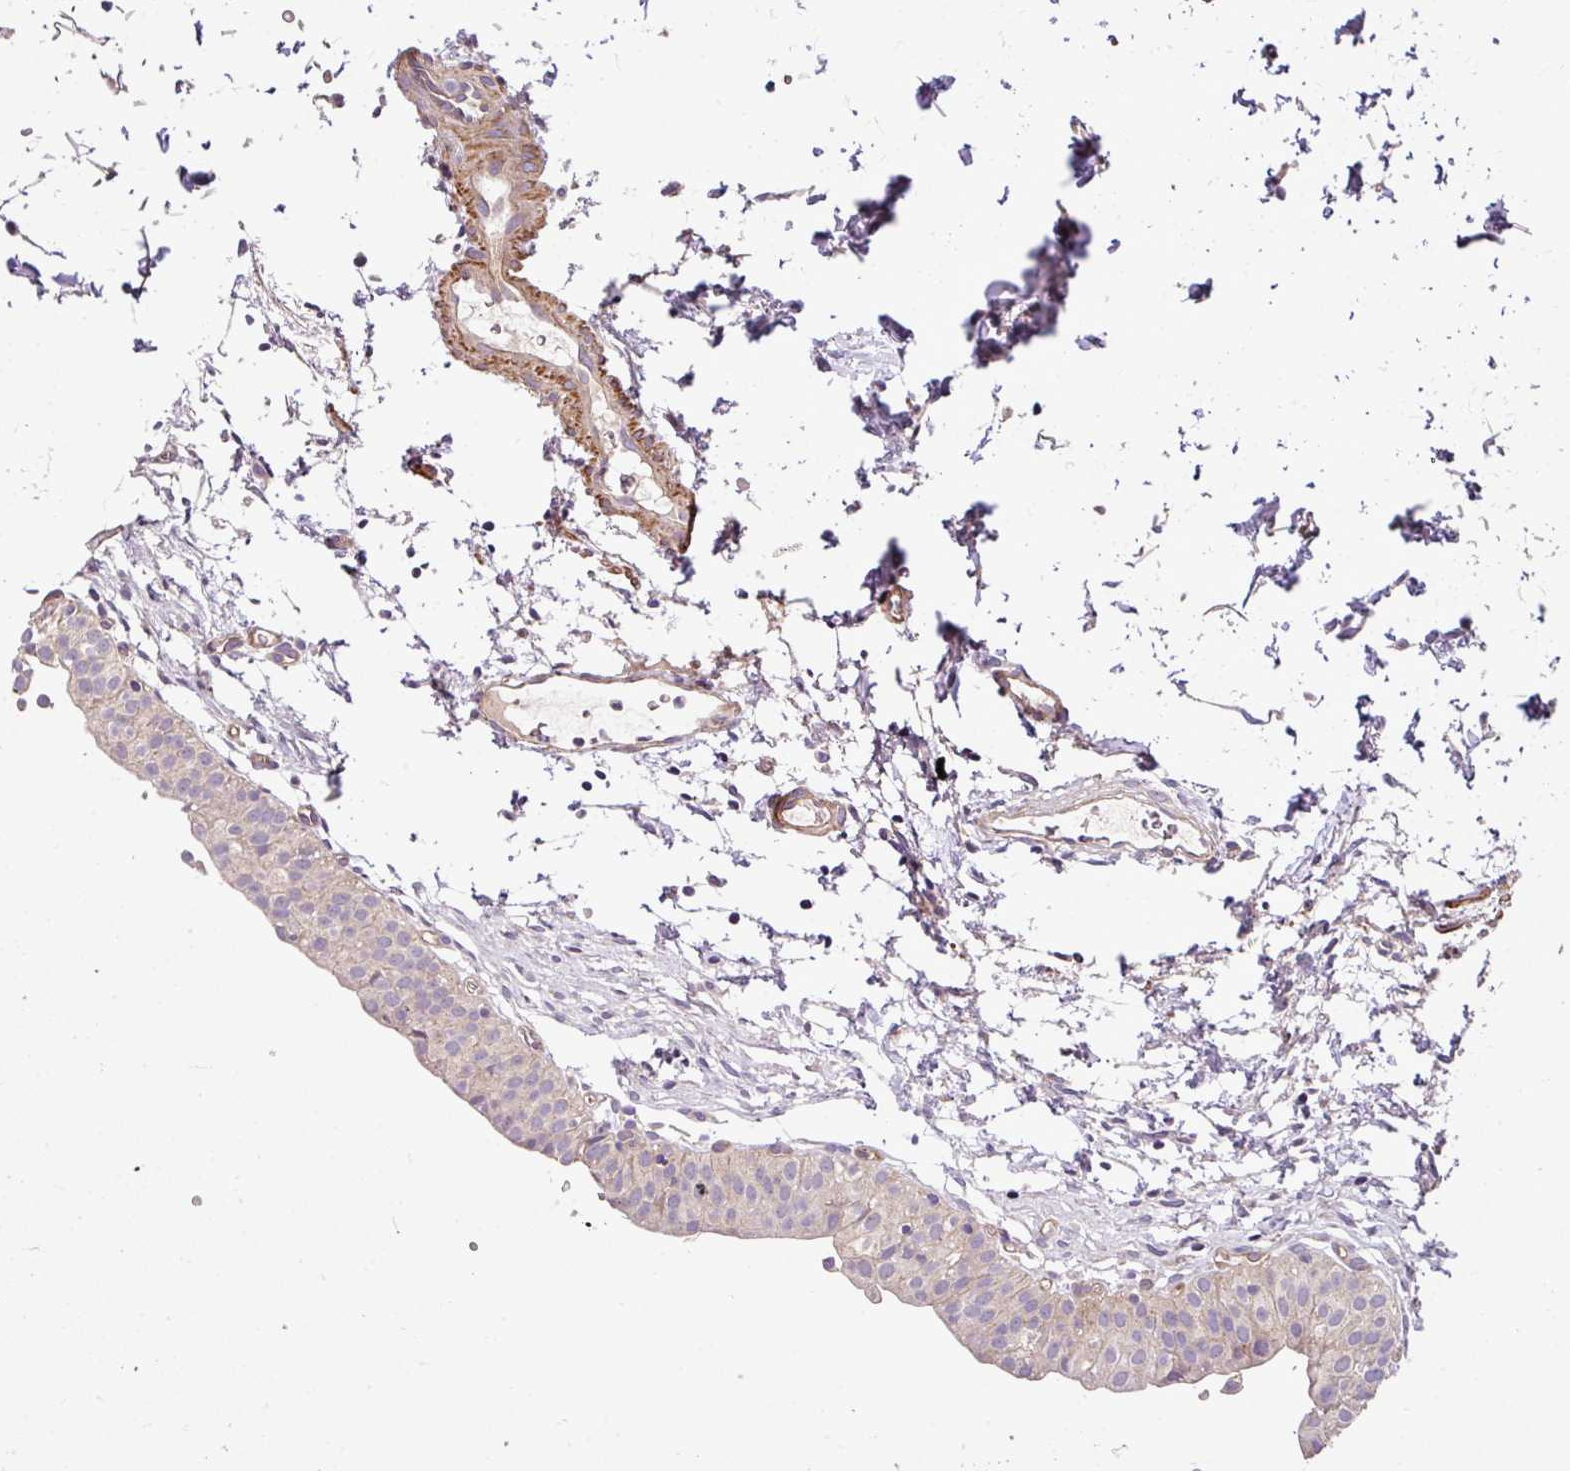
{"staining": {"intensity": "negative", "quantity": "none", "location": "none"}, "tissue": "urinary bladder", "cell_type": "Urothelial cells", "image_type": "normal", "snomed": [{"axis": "morphology", "description": "Normal tissue, NOS"}, {"axis": "topography", "description": "Urinary bladder"}, {"axis": "topography", "description": "Peripheral nerve tissue"}], "caption": "IHC of normal urinary bladder shows no positivity in urothelial cells.", "gene": "CASS4", "patient": {"sex": "male", "age": 55}}